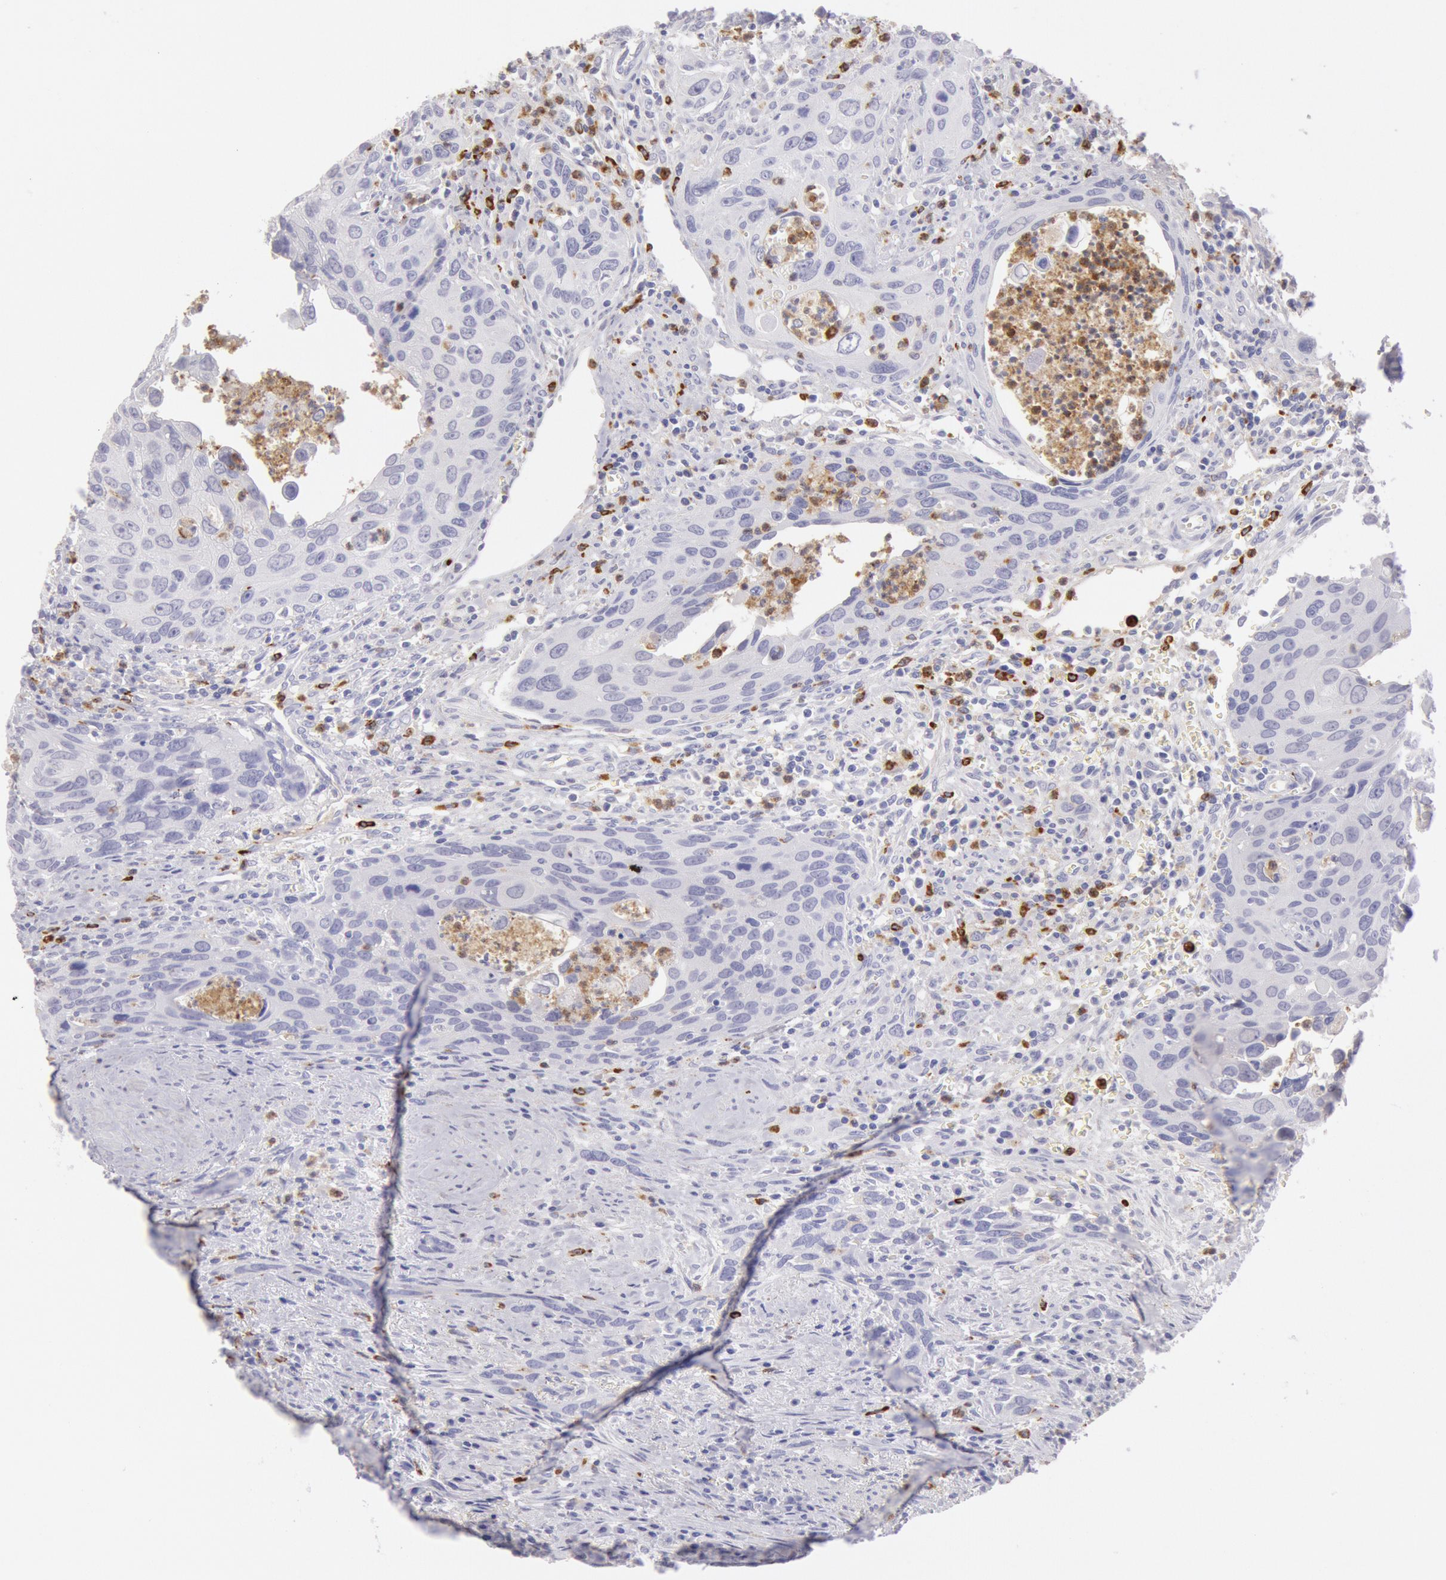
{"staining": {"intensity": "negative", "quantity": "none", "location": "none"}, "tissue": "urothelial cancer", "cell_type": "Tumor cells", "image_type": "cancer", "snomed": [{"axis": "morphology", "description": "Urothelial carcinoma, High grade"}, {"axis": "topography", "description": "Urinary bladder"}], "caption": "Tumor cells are negative for brown protein staining in high-grade urothelial carcinoma.", "gene": "FCN1", "patient": {"sex": "male", "age": 71}}